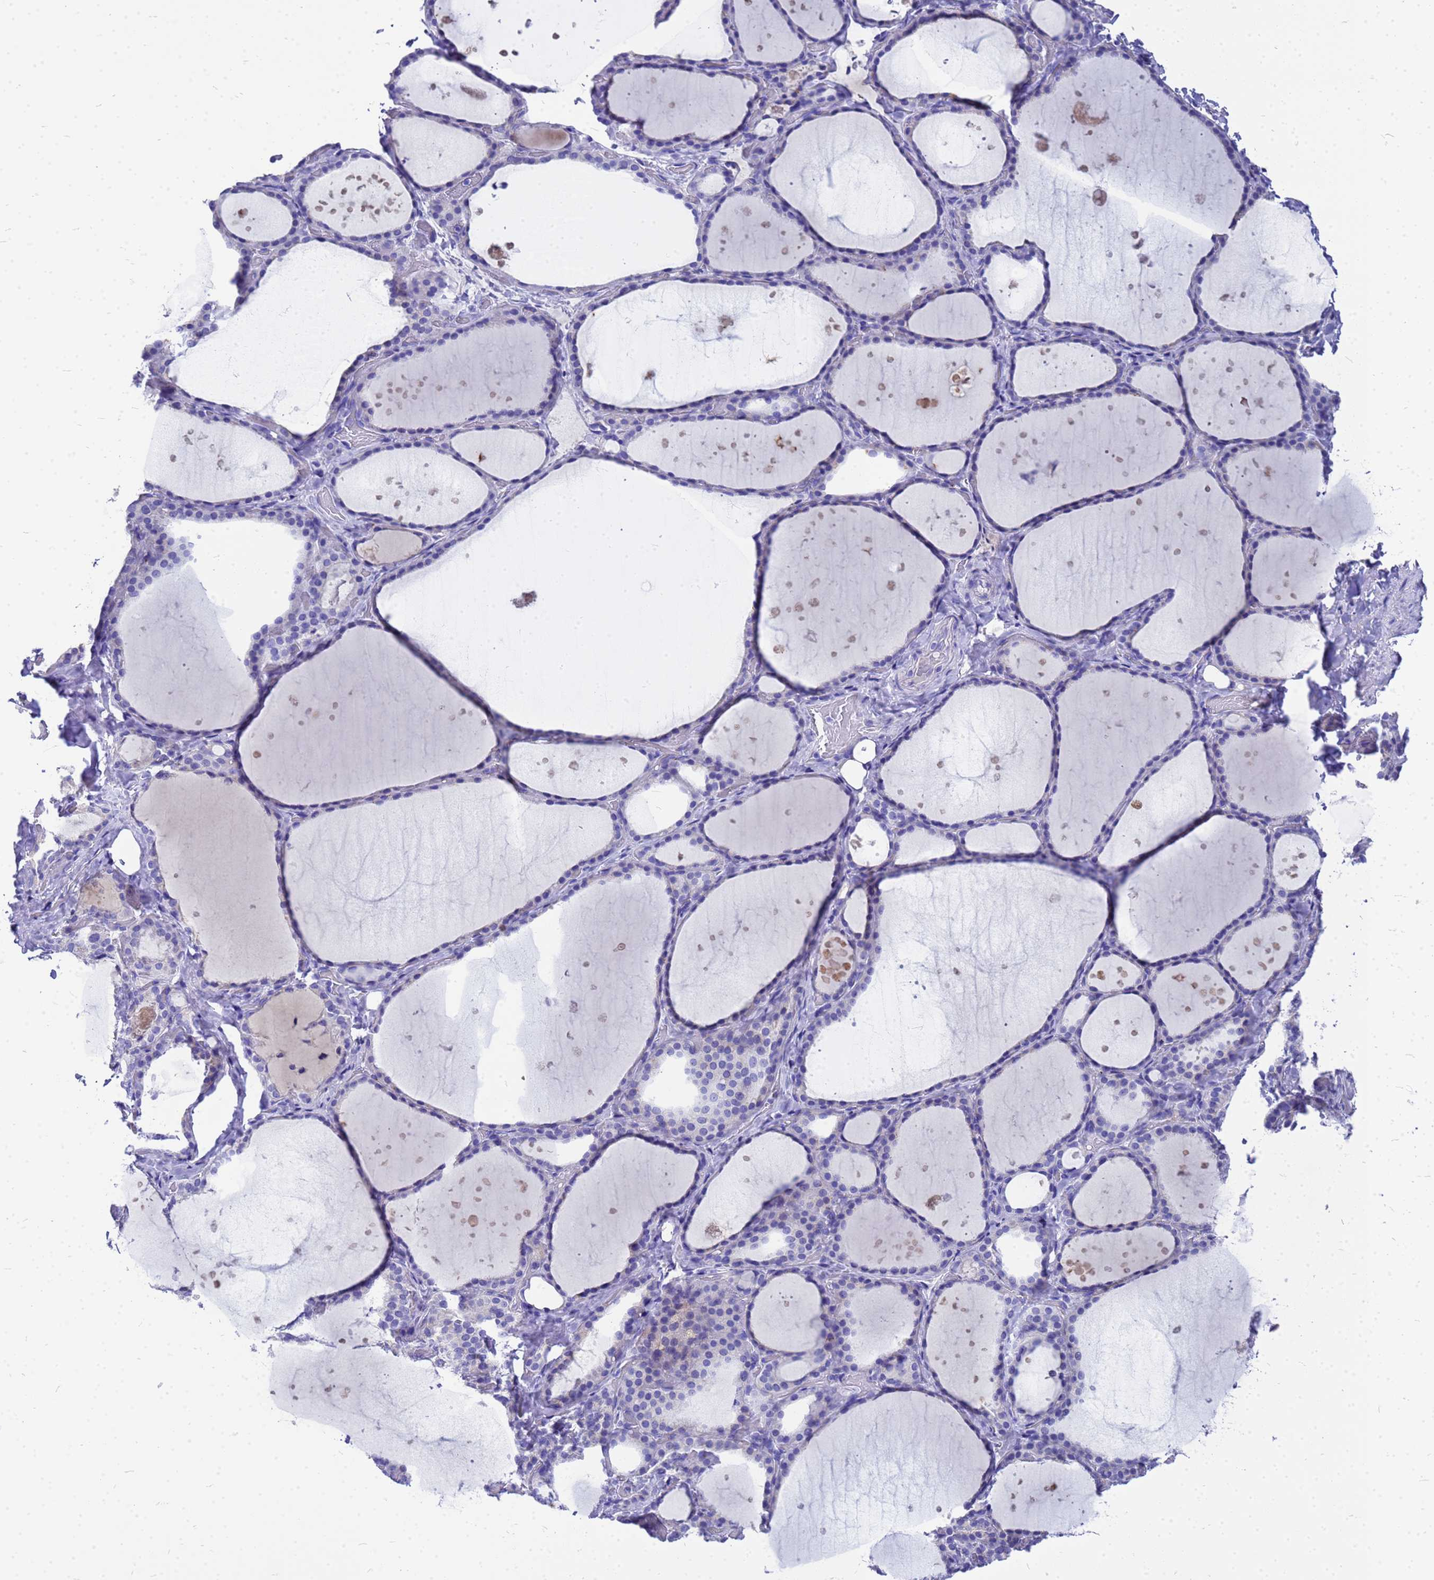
{"staining": {"intensity": "negative", "quantity": "none", "location": "none"}, "tissue": "thyroid gland", "cell_type": "Glandular cells", "image_type": "normal", "snomed": [{"axis": "morphology", "description": "Normal tissue, NOS"}, {"axis": "topography", "description": "Thyroid gland"}], "caption": "DAB immunohistochemical staining of benign human thyroid gland demonstrates no significant expression in glandular cells. The staining was performed using DAB (3,3'-diaminobenzidine) to visualize the protein expression in brown, while the nuclei were stained in blue with hematoxylin (Magnification: 20x).", "gene": "OR52E2", "patient": {"sex": "female", "age": 44}}